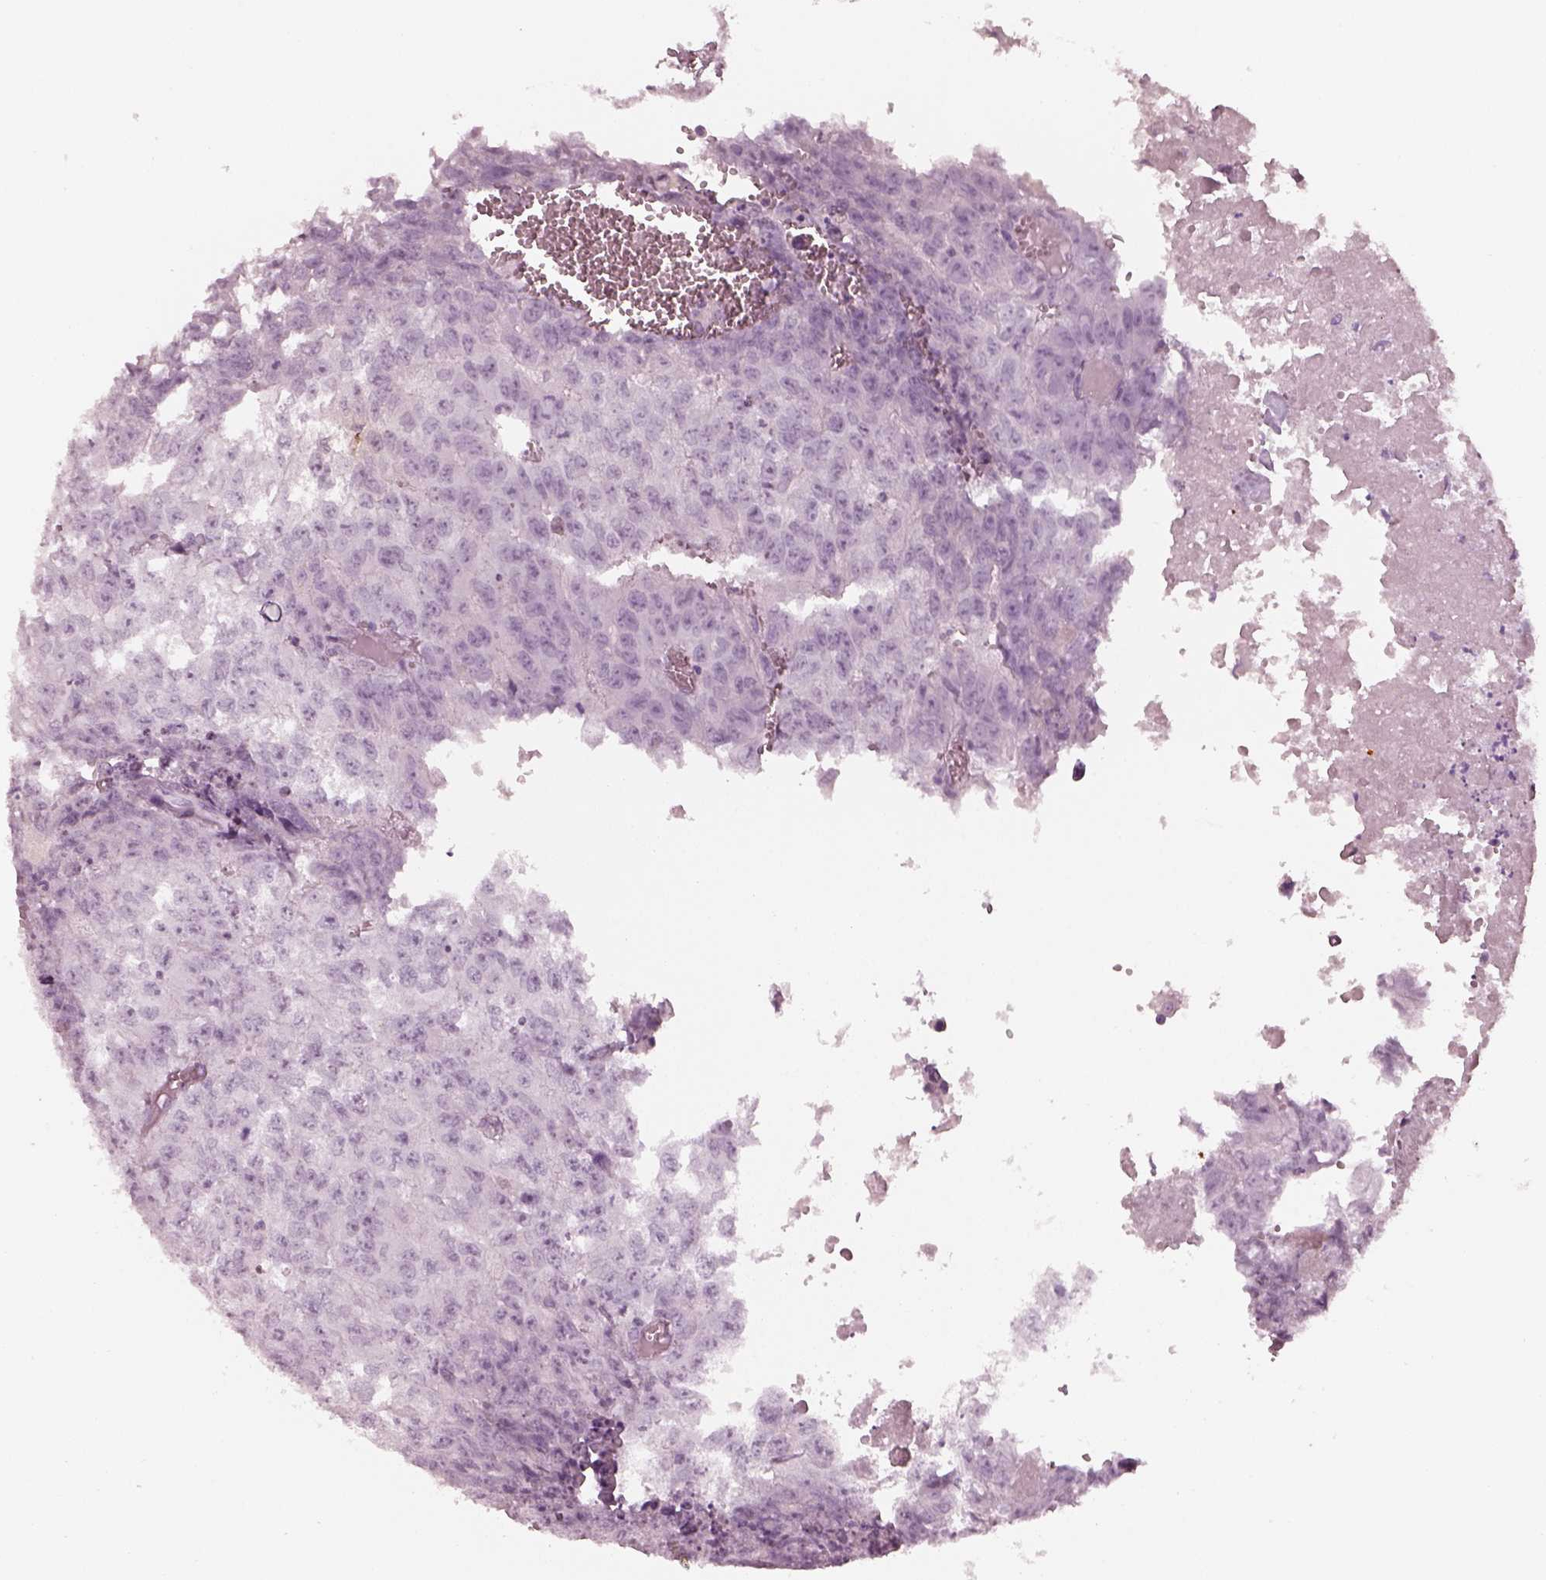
{"staining": {"intensity": "negative", "quantity": "none", "location": "none"}, "tissue": "testis cancer", "cell_type": "Tumor cells", "image_type": "cancer", "snomed": [{"axis": "morphology", "description": "Carcinoma, Embryonal, NOS"}, {"axis": "morphology", "description": "Teratoma, malignant, NOS"}, {"axis": "topography", "description": "Testis"}], "caption": "Testis cancer (malignant teratoma) was stained to show a protein in brown. There is no significant expression in tumor cells.", "gene": "RSPH9", "patient": {"sex": "male", "age": 24}}